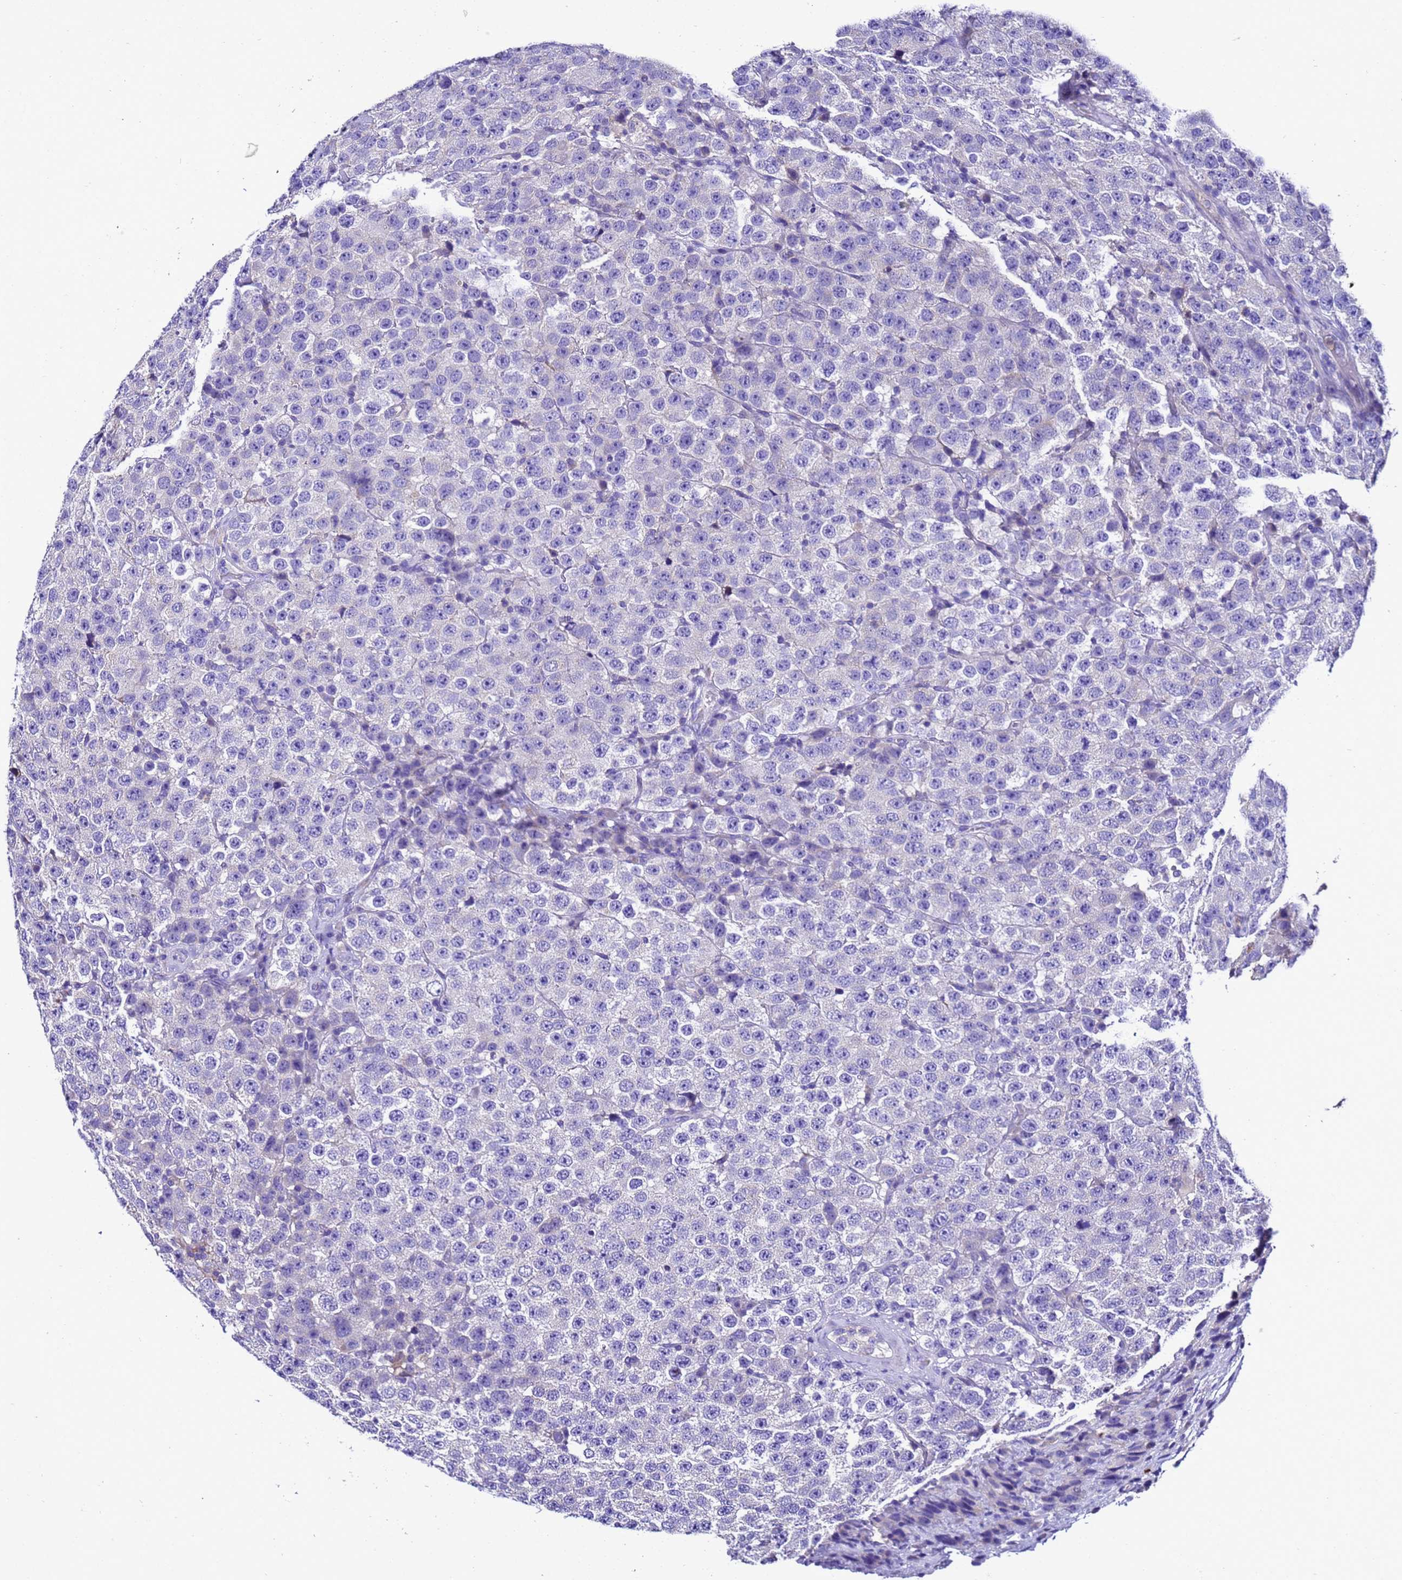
{"staining": {"intensity": "negative", "quantity": "none", "location": "none"}, "tissue": "testis cancer", "cell_type": "Tumor cells", "image_type": "cancer", "snomed": [{"axis": "morphology", "description": "Seminoma, NOS"}, {"axis": "topography", "description": "Testis"}], "caption": "Tumor cells are negative for protein expression in human testis cancer (seminoma).", "gene": "UGT2A1", "patient": {"sex": "male", "age": 28}}